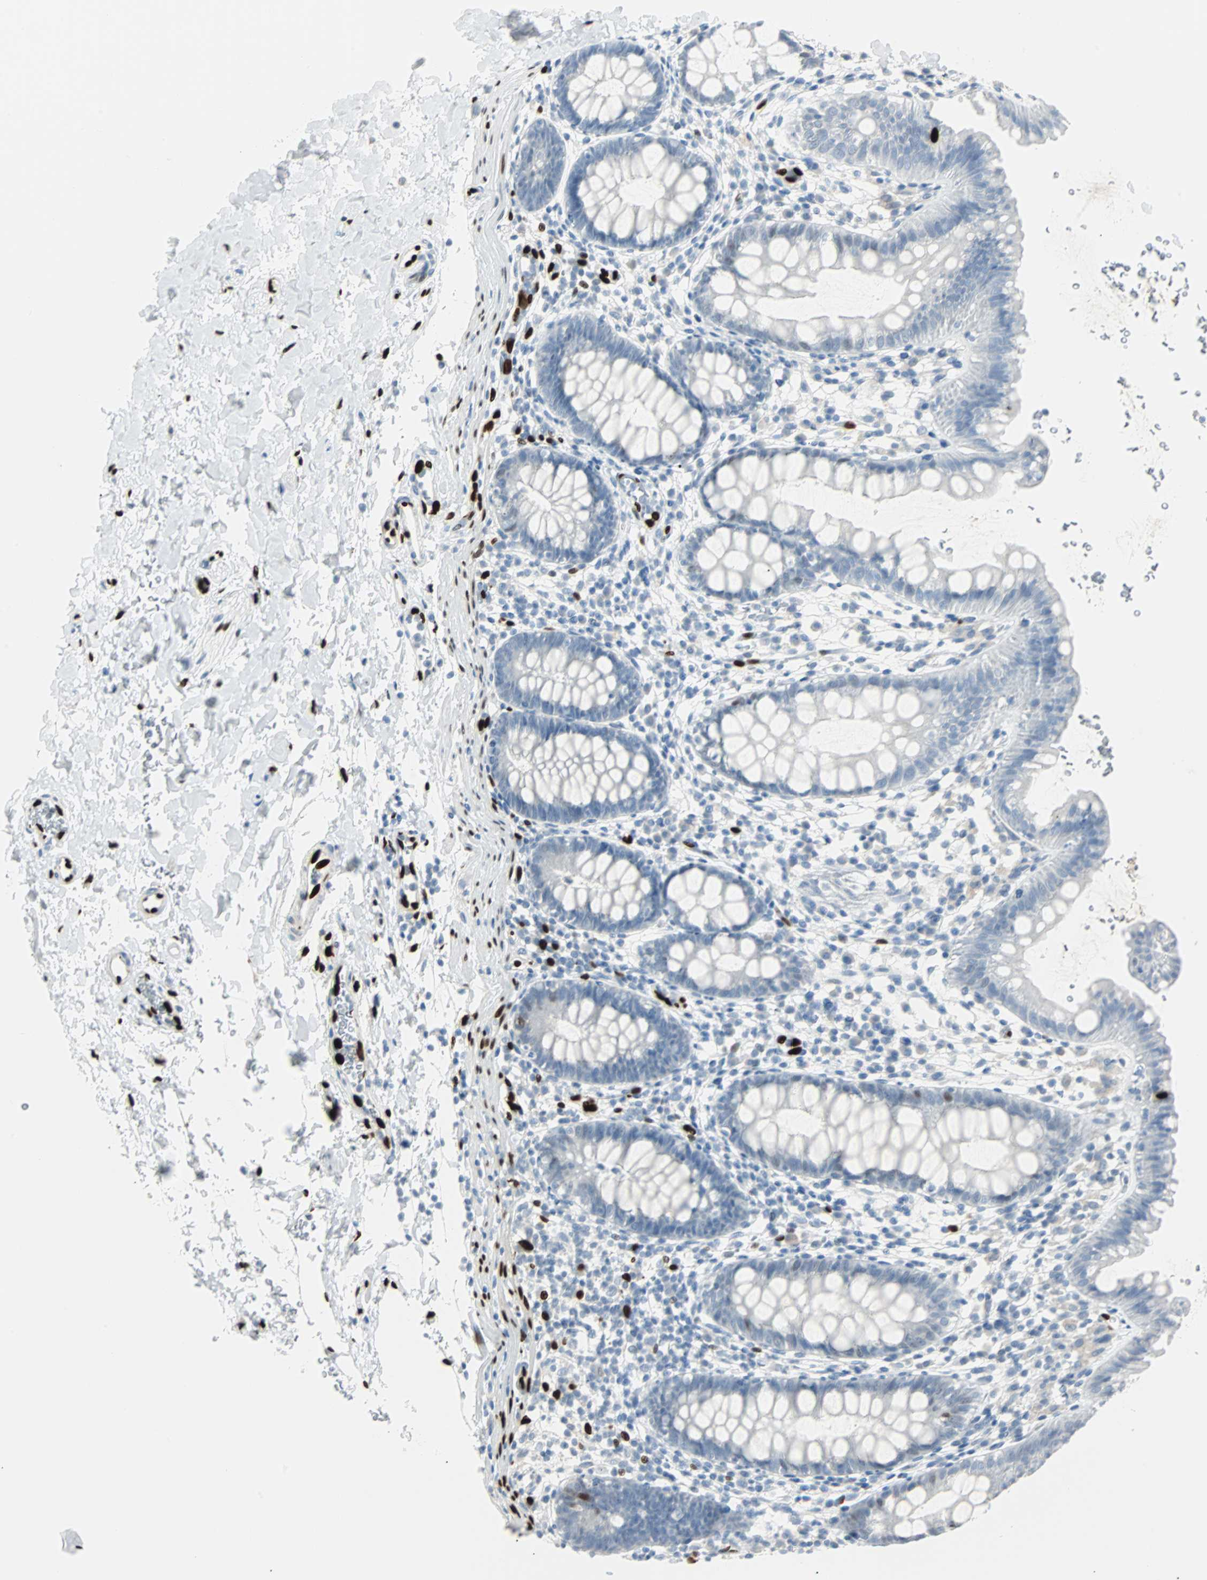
{"staining": {"intensity": "negative", "quantity": "none", "location": "none"}, "tissue": "rectum", "cell_type": "Glandular cells", "image_type": "normal", "snomed": [{"axis": "morphology", "description": "Normal tissue, NOS"}, {"axis": "topography", "description": "Rectum"}], "caption": "DAB immunohistochemical staining of benign rectum exhibits no significant positivity in glandular cells.", "gene": "IL33", "patient": {"sex": "female", "age": 24}}